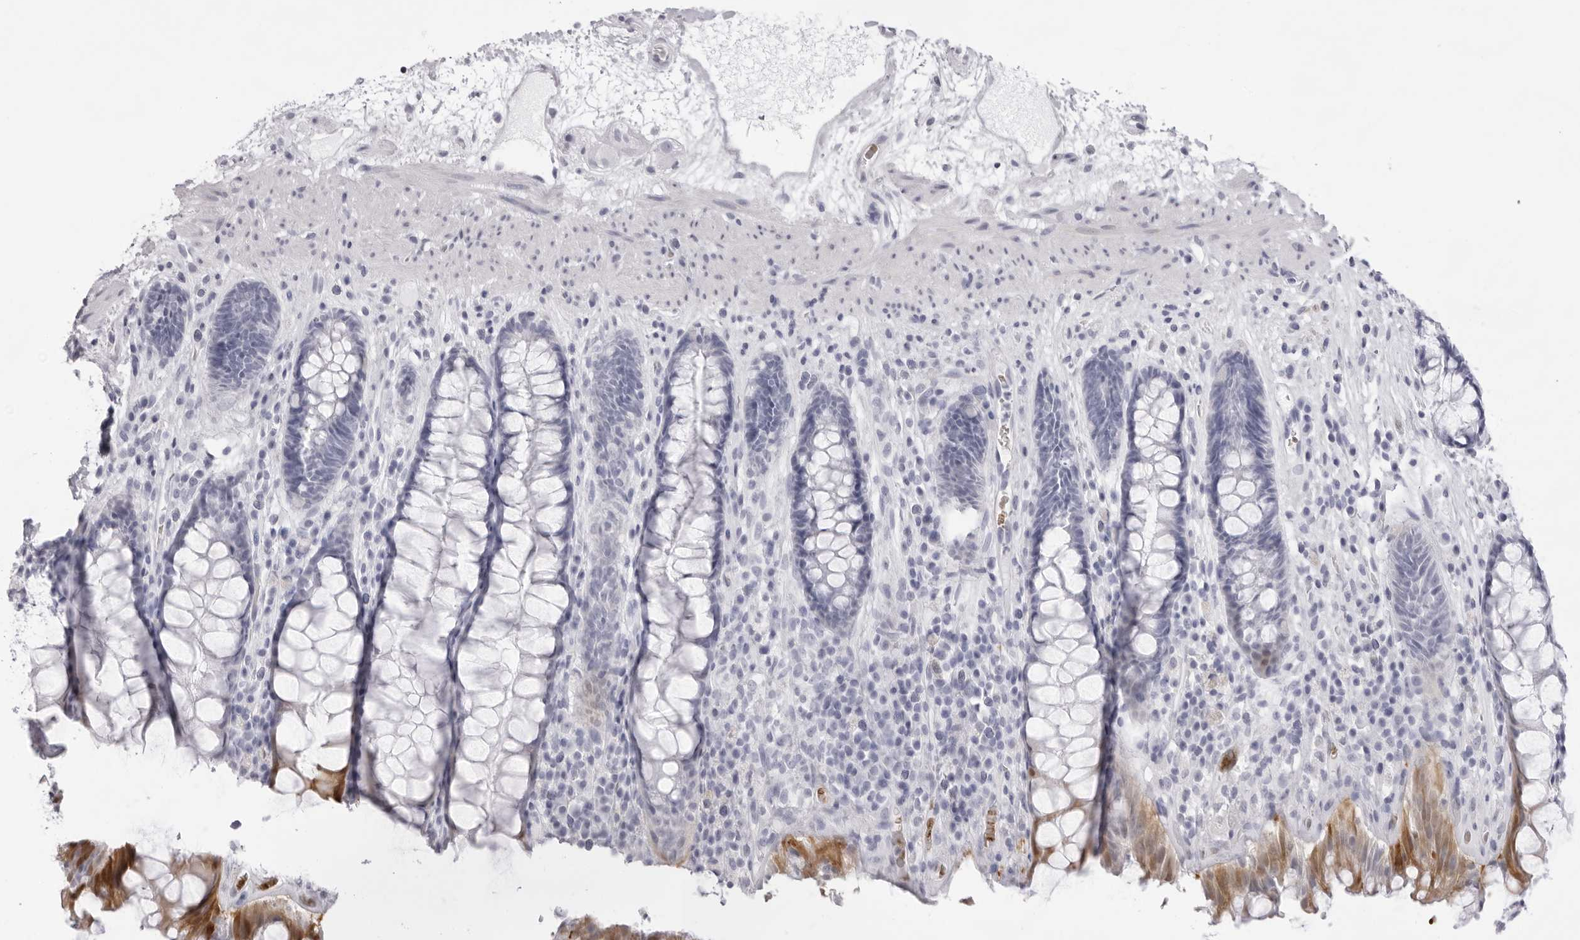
{"staining": {"intensity": "moderate", "quantity": "25%-75%", "location": "cytoplasmic/membranous"}, "tissue": "rectum", "cell_type": "Glandular cells", "image_type": "normal", "snomed": [{"axis": "morphology", "description": "Normal tissue, NOS"}, {"axis": "topography", "description": "Rectum"}], "caption": "Glandular cells show moderate cytoplasmic/membranous expression in about 25%-75% of cells in normal rectum.", "gene": "SPTA1", "patient": {"sex": "male", "age": 64}}